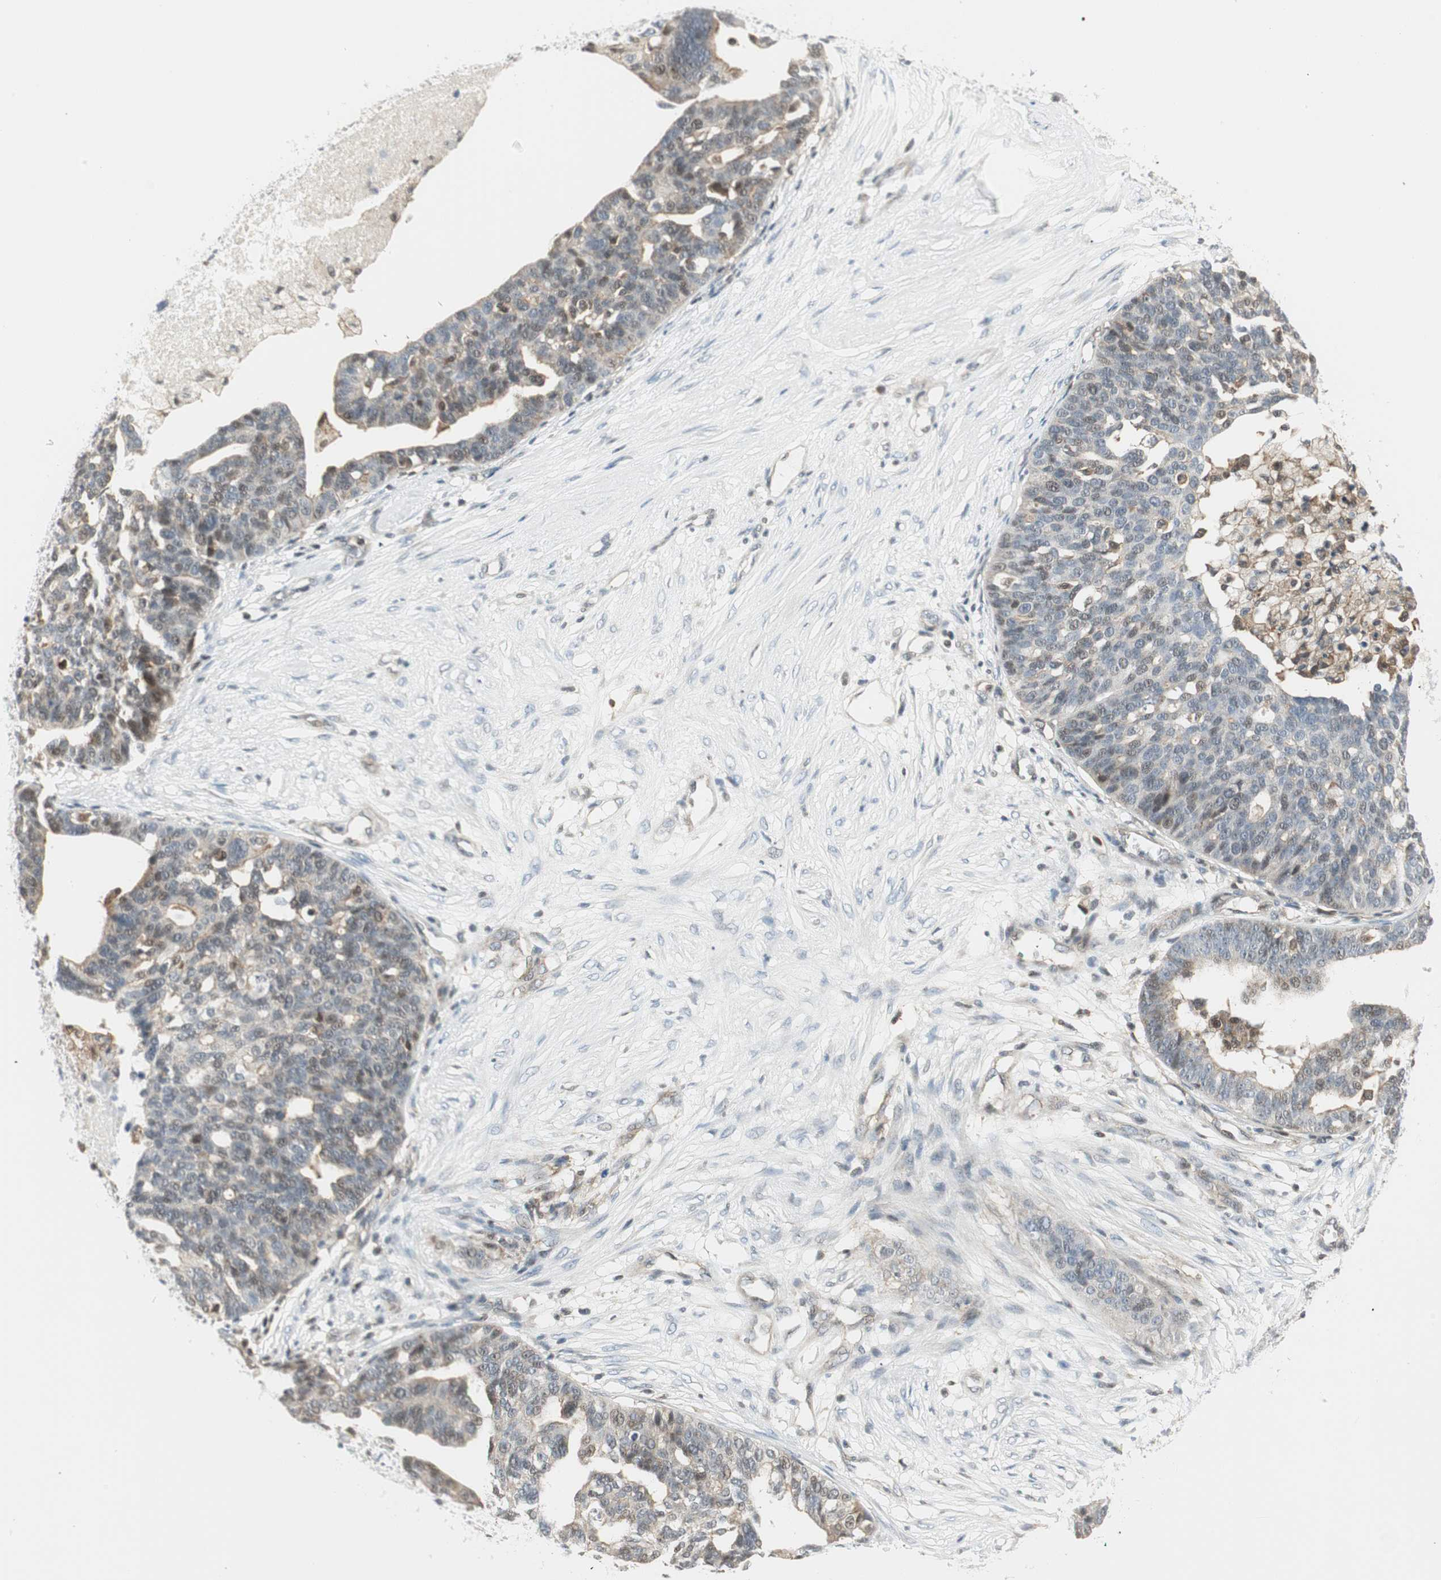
{"staining": {"intensity": "weak", "quantity": "<25%", "location": "cytoplasmic/membranous,nuclear"}, "tissue": "ovarian cancer", "cell_type": "Tumor cells", "image_type": "cancer", "snomed": [{"axis": "morphology", "description": "Cystadenocarcinoma, serous, NOS"}, {"axis": "topography", "description": "Ovary"}], "caption": "Tumor cells show no significant staining in ovarian cancer (serous cystadenocarcinoma).", "gene": "PPP1CA", "patient": {"sex": "female", "age": 59}}